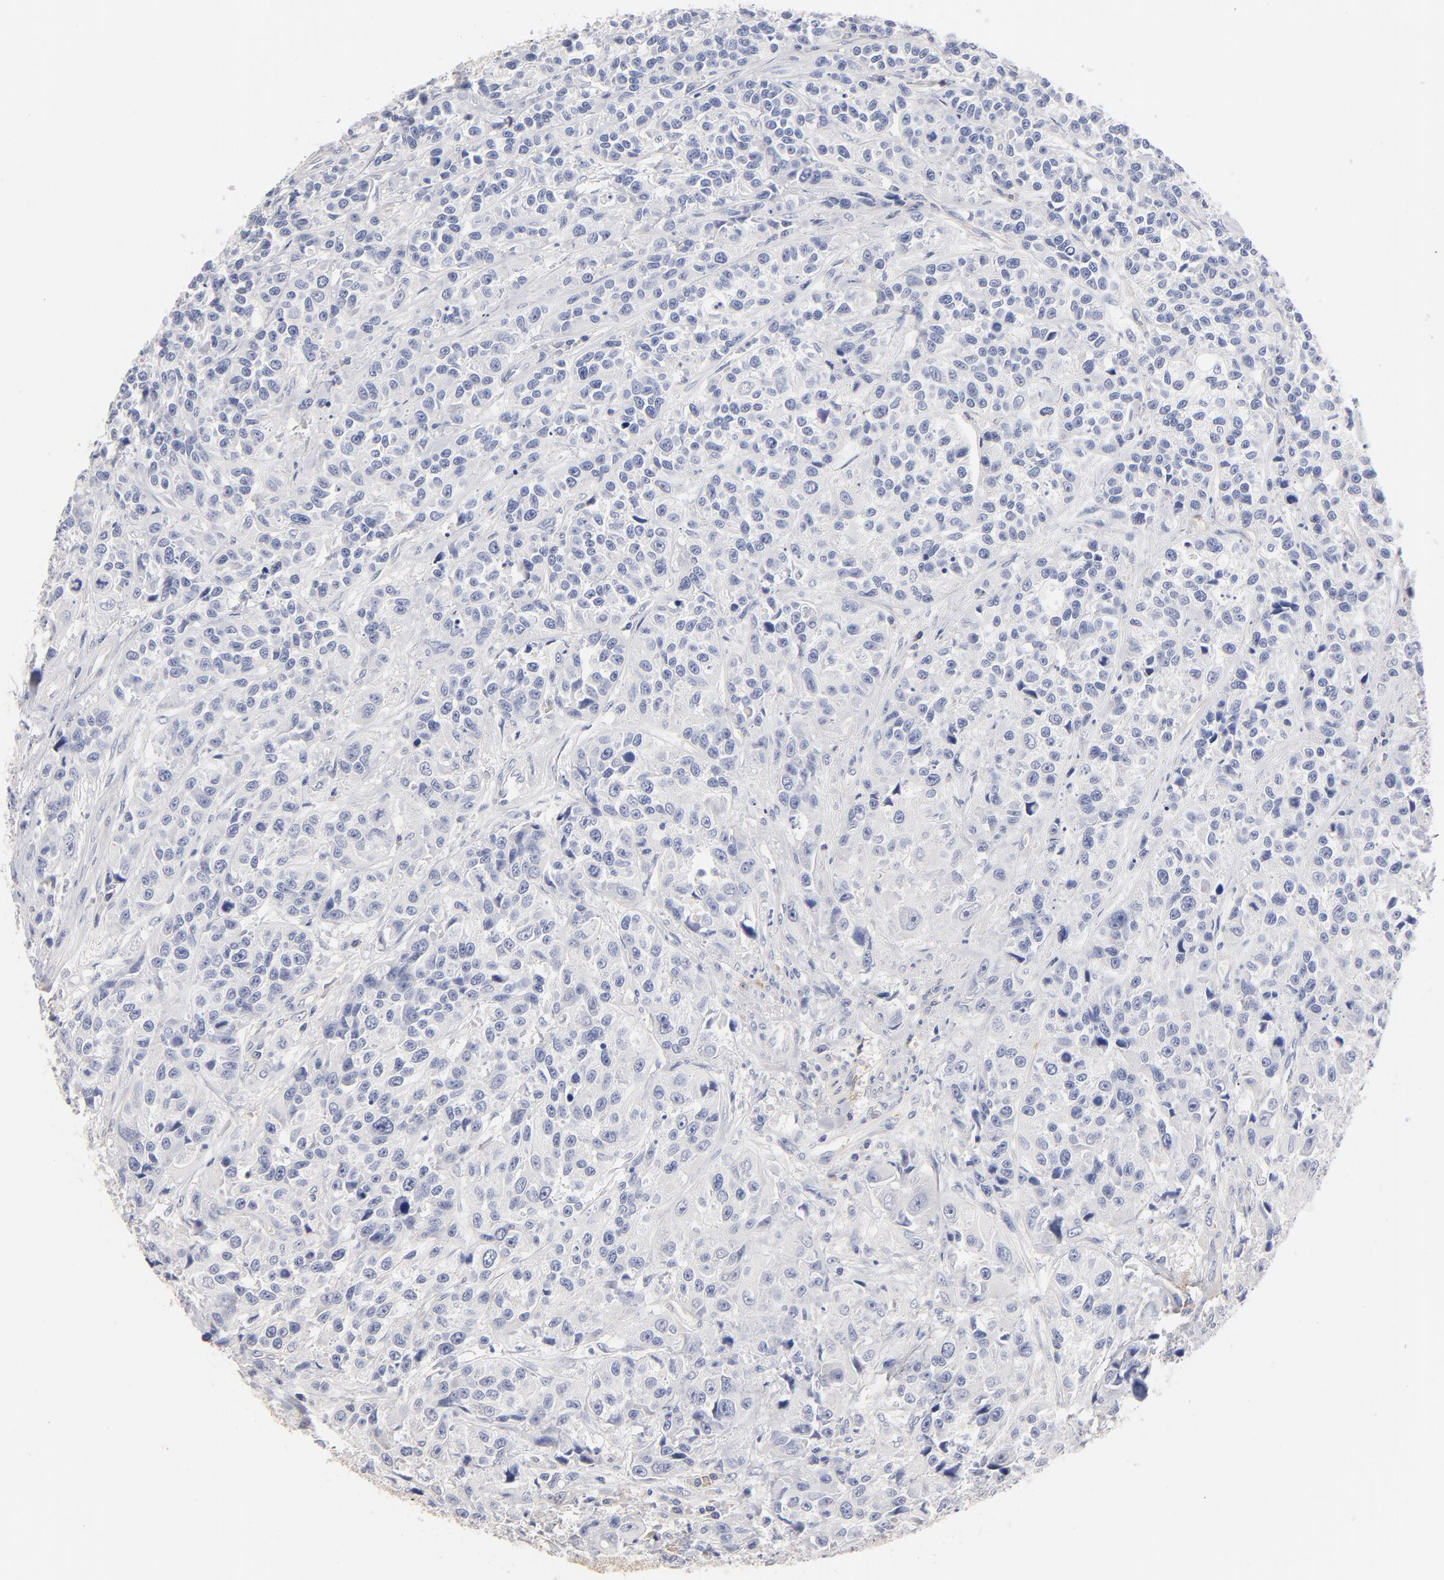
{"staining": {"intensity": "negative", "quantity": "none", "location": "none"}, "tissue": "urothelial cancer", "cell_type": "Tumor cells", "image_type": "cancer", "snomed": [{"axis": "morphology", "description": "Urothelial carcinoma, High grade"}, {"axis": "topography", "description": "Urinary bladder"}], "caption": "This is an immunohistochemistry (IHC) image of human urothelial cancer. There is no staining in tumor cells.", "gene": "ITGA8", "patient": {"sex": "female", "age": 81}}